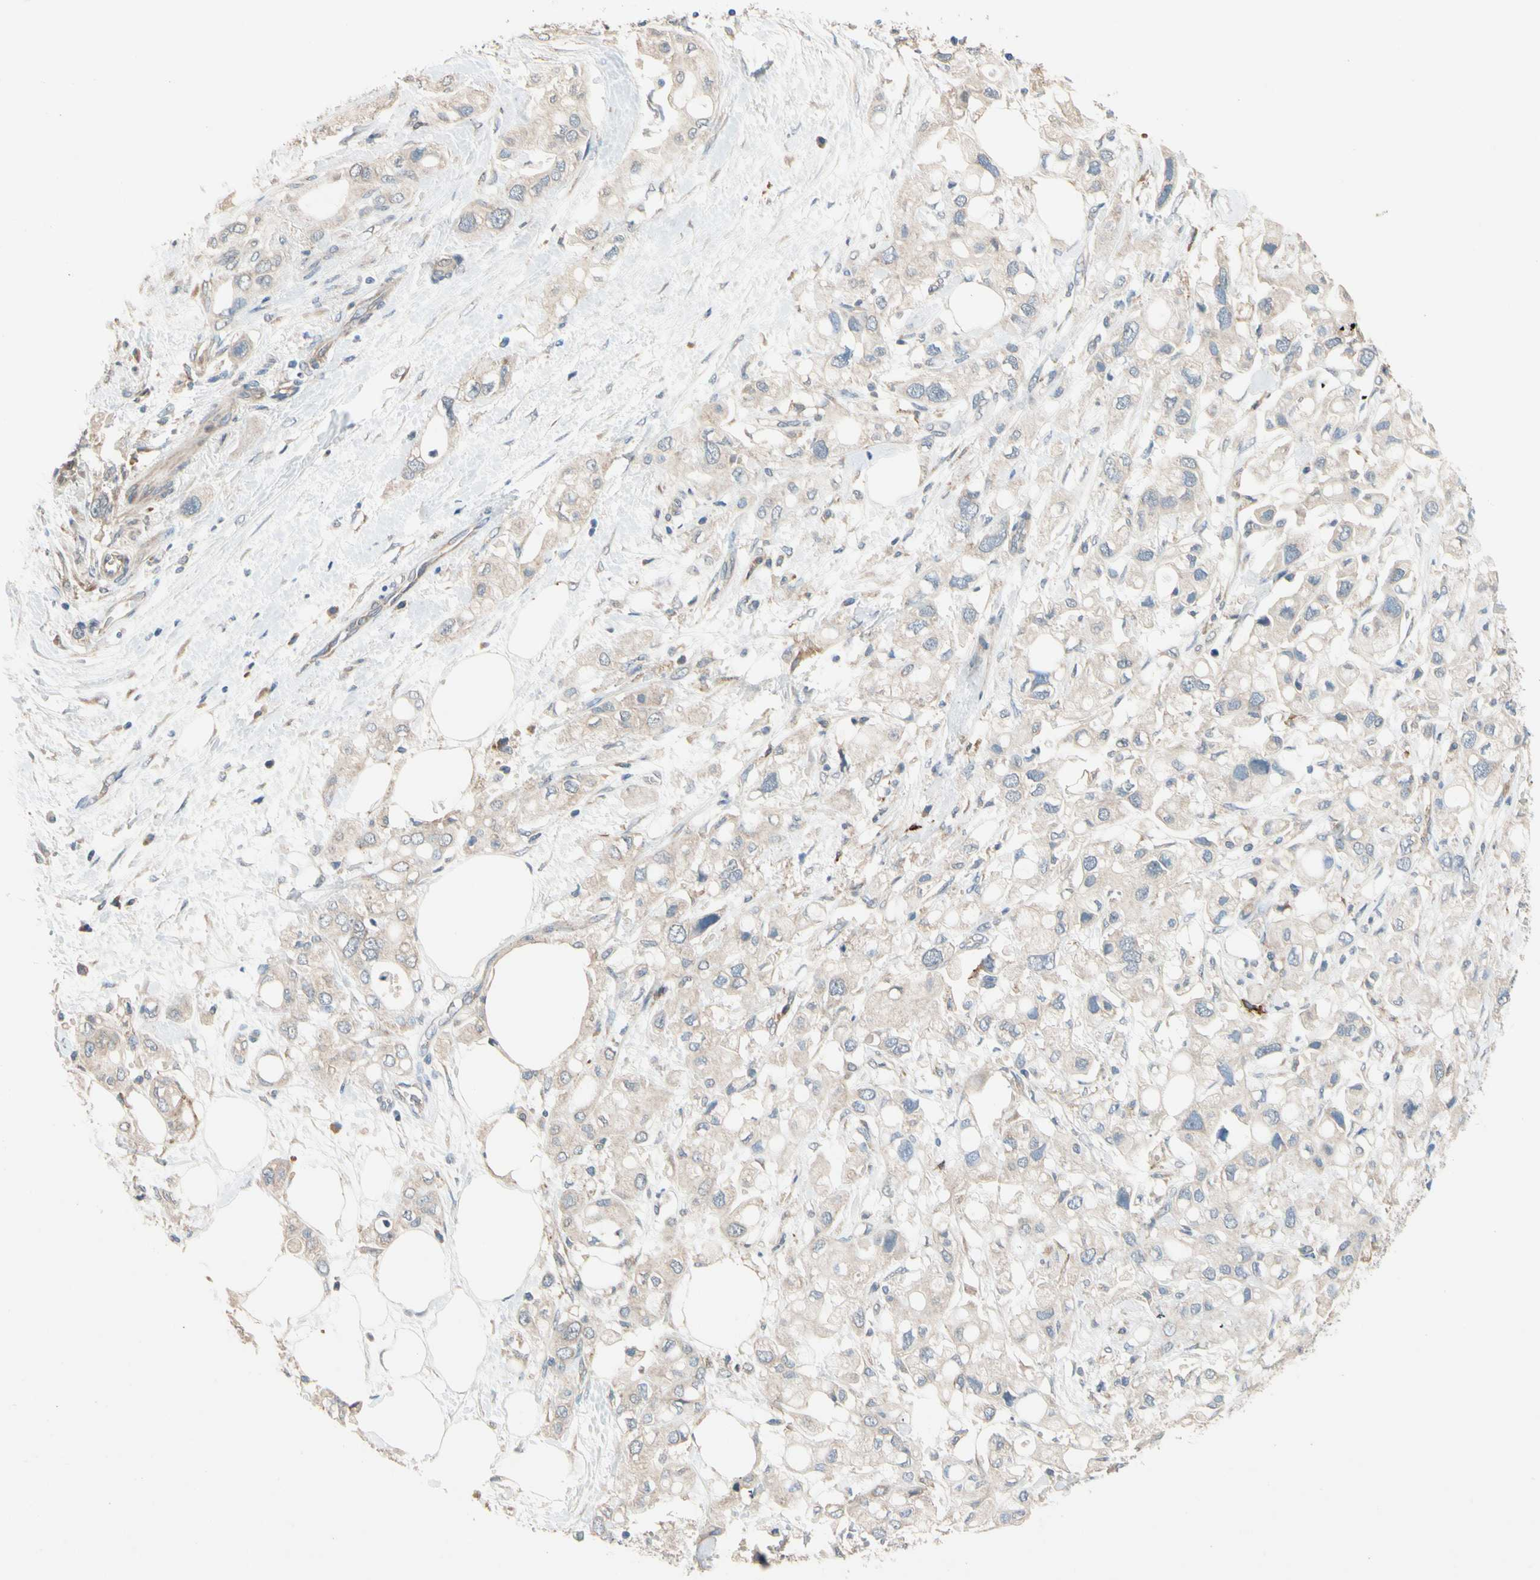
{"staining": {"intensity": "weak", "quantity": ">75%", "location": "cytoplasmic/membranous"}, "tissue": "pancreatic cancer", "cell_type": "Tumor cells", "image_type": "cancer", "snomed": [{"axis": "morphology", "description": "Adenocarcinoma, NOS"}, {"axis": "topography", "description": "Pancreas"}], "caption": "IHC histopathology image of human pancreatic adenocarcinoma stained for a protein (brown), which reveals low levels of weak cytoplasmic/membranous expression in approximately >75% of tumor cells.", "gene": "SIGLEC5", "patient": {"sex": "female", "age": 56}}